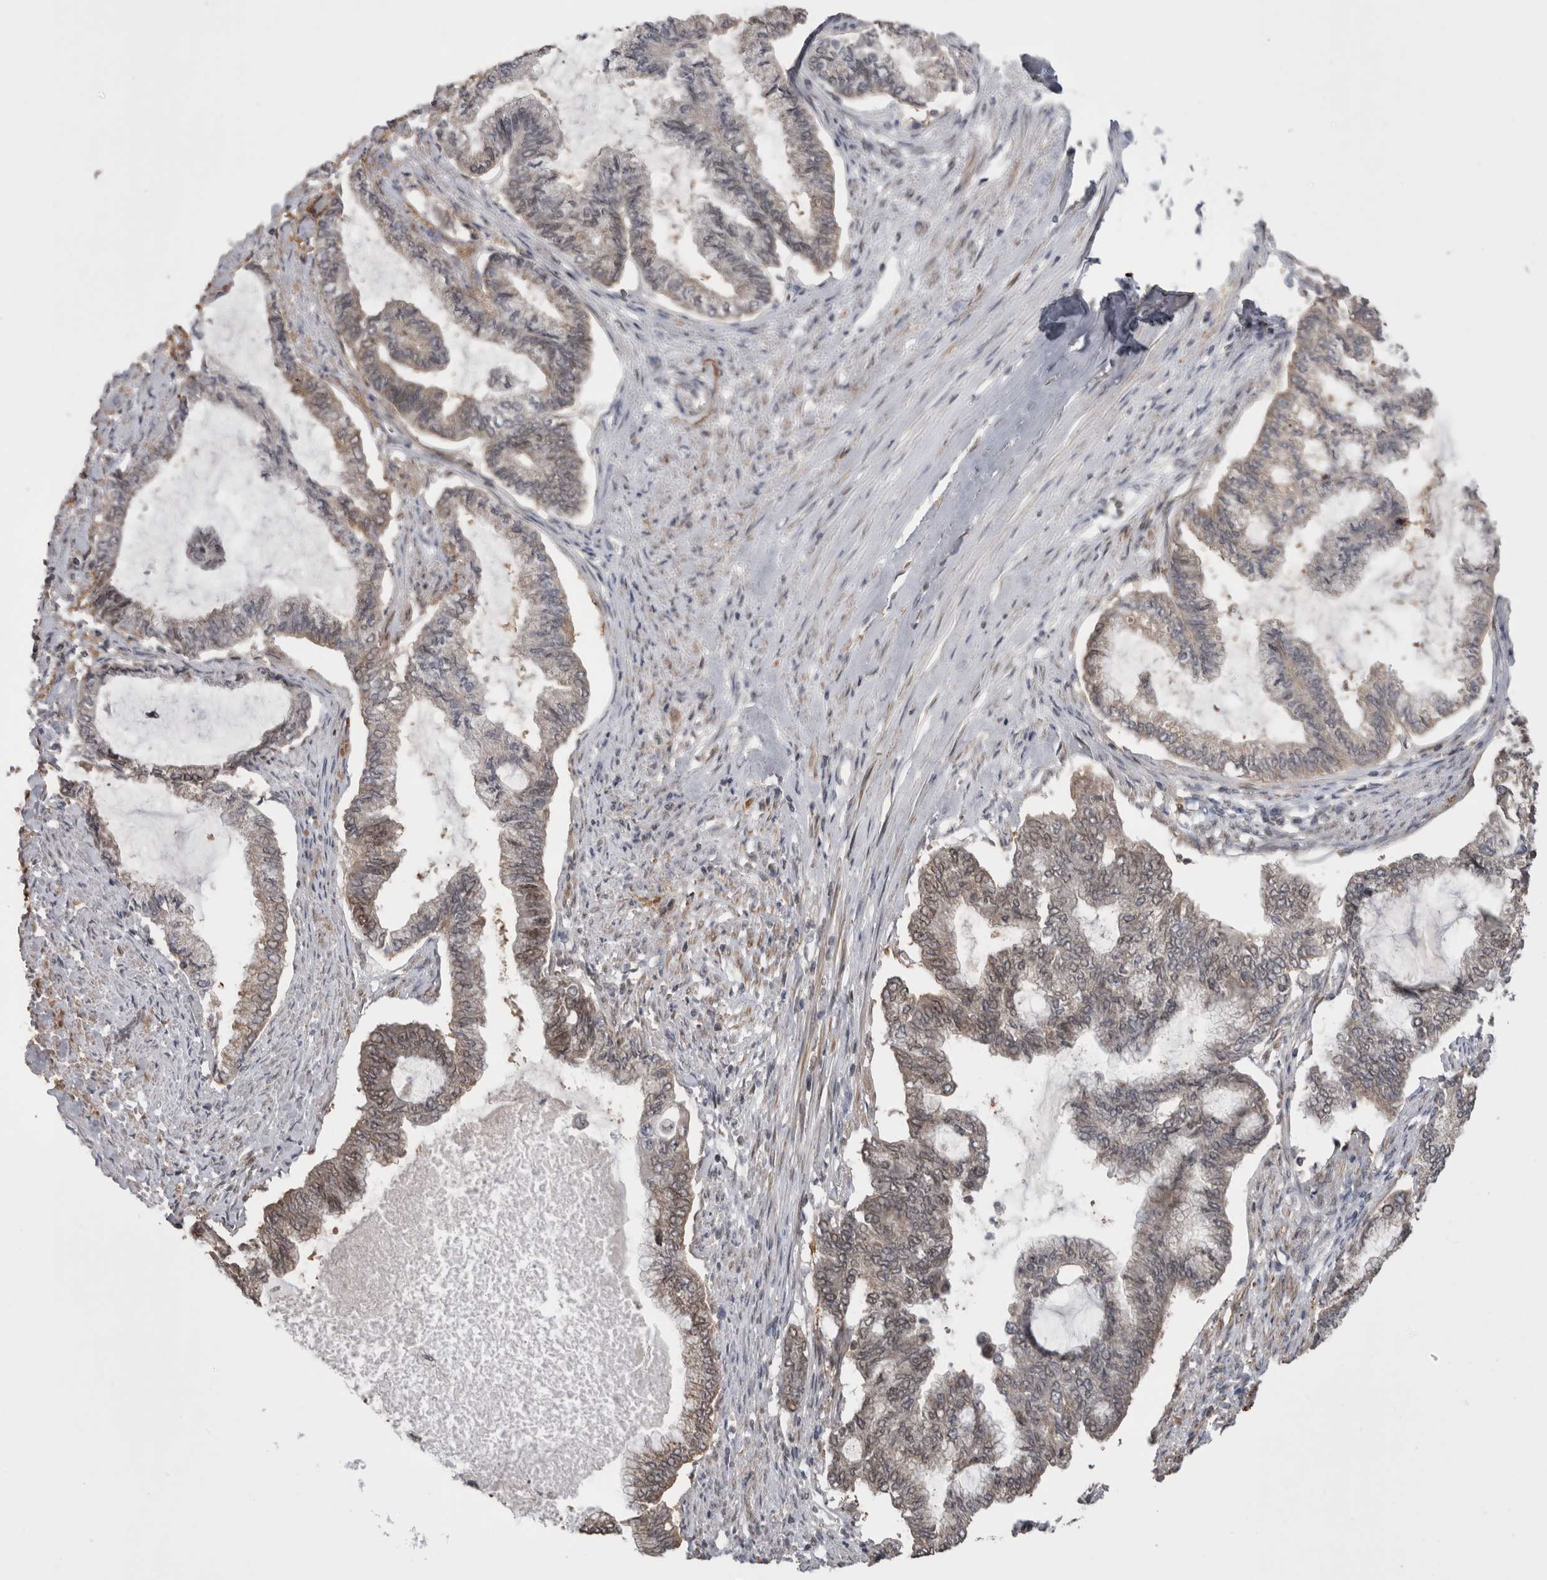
{"staining": {"intensity": "negative", "quantity": "none", "location": "none"}, "tissue": "endometrial cancer", "cell_type": "Tumor cells", "image_type": "cancer", "snomed": [{"axis": "morphology", "description": "Adenocarcinoma, NOS"}, {"axis": "topography", "description": "Endometrium"}], "caption": "IHC histopathology image of human endometrial cancer stained for a protein (brown), which shows no expression in tumor cells. The staining is performed using DAB (3,3'-diaminobenzidine) brown chromogen with nuclei counter-stained in using hematoxylin.", "gene": "DARS2", "patient": {"sex": "female", "age": 86}}